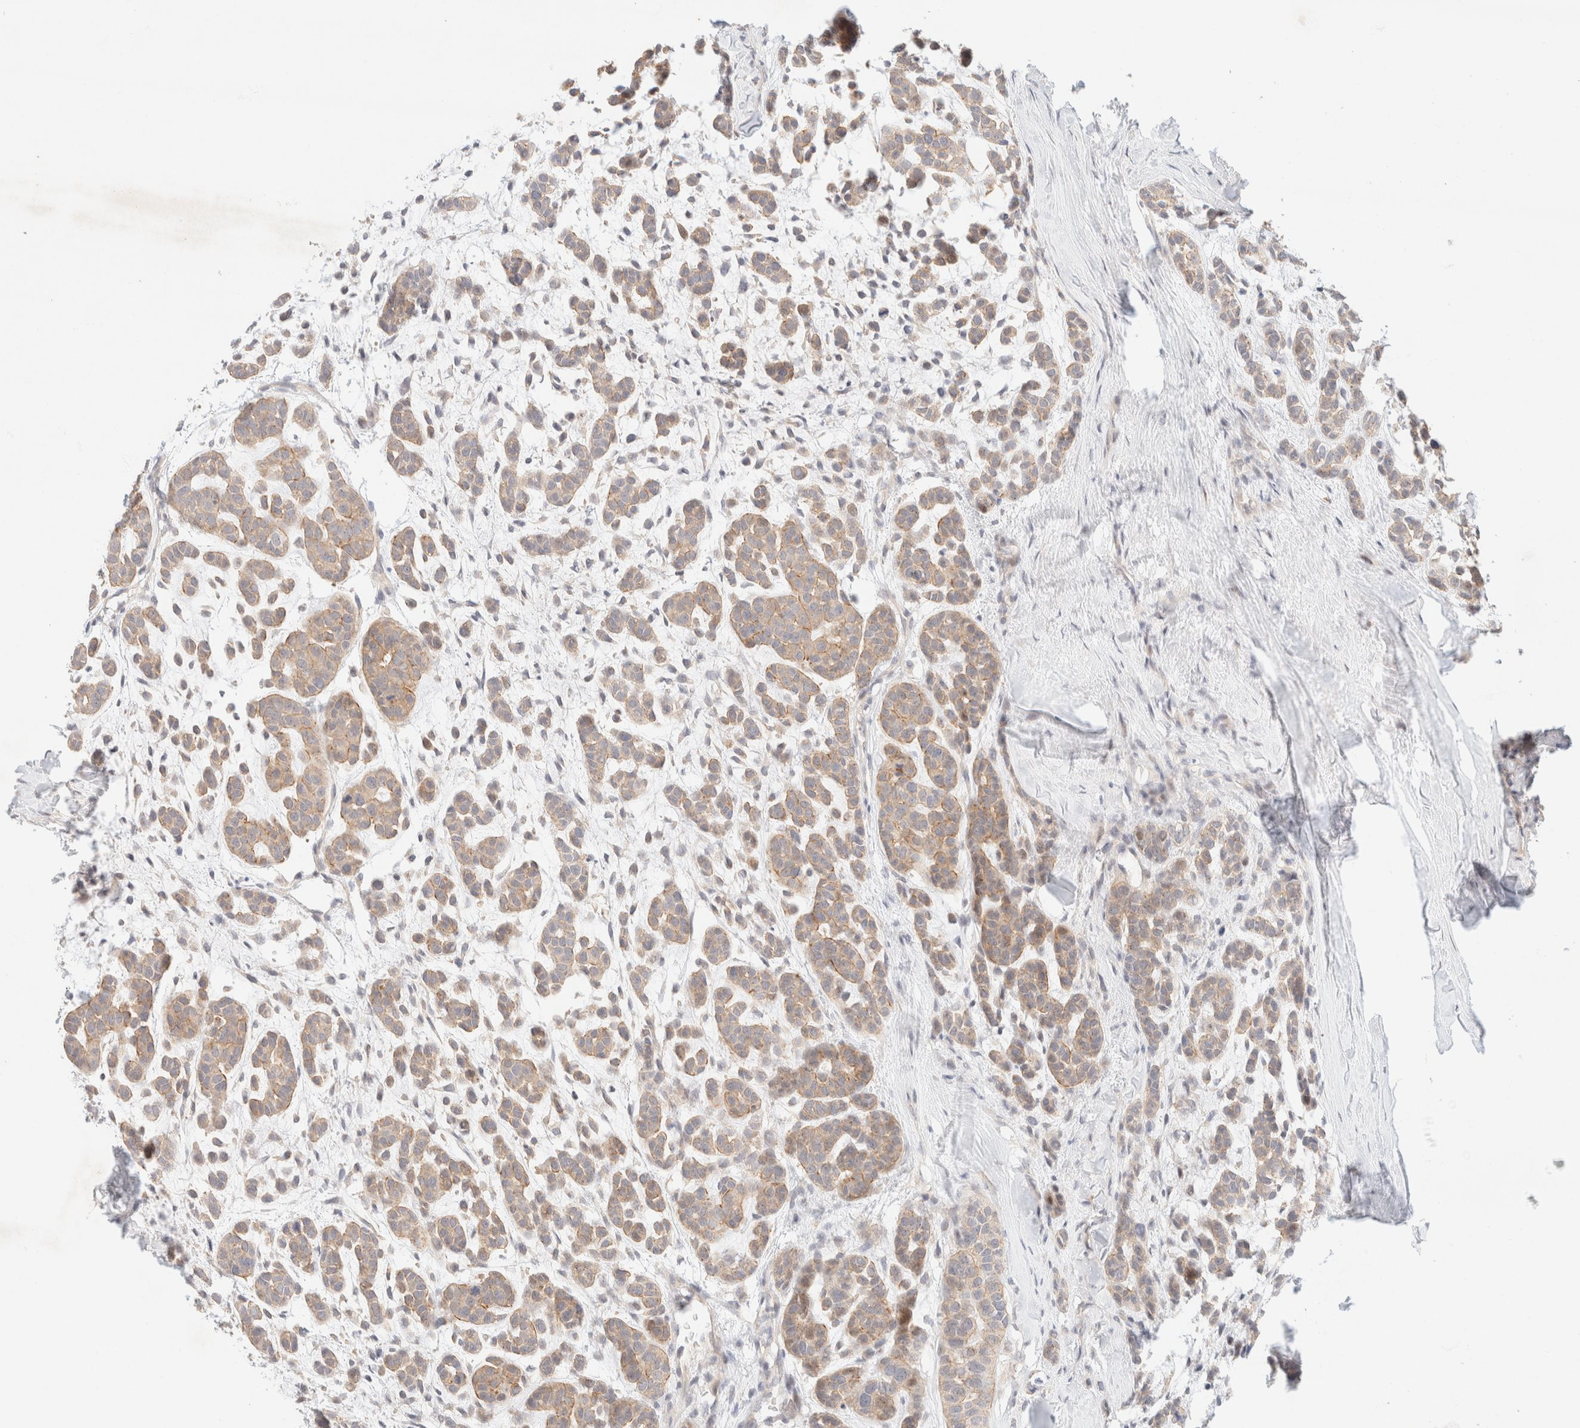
{"staining": {"intensity": "weak", "quantity": ">75%", "location": "cytoplasmic/membranous"}, "tissue": "head and neck cancer", "cell_type": "Tumor cells", "image_type": "cancer", "snomed": [{"axis": "morphology", "description": "Adenocarcinoma, NOS"}, {"axis": "morphology", "description": "Adenoma, NOS"}, {"axis": "topography", "description": "Head-Neck"}], "caption": "Tumor cells demonstrate weak cytoplasmic/membranous expression in about >75% of cells in adenoma (head and neck).", "gene": "SGSM2", "patient": {"sex": "female", "age": 55}}